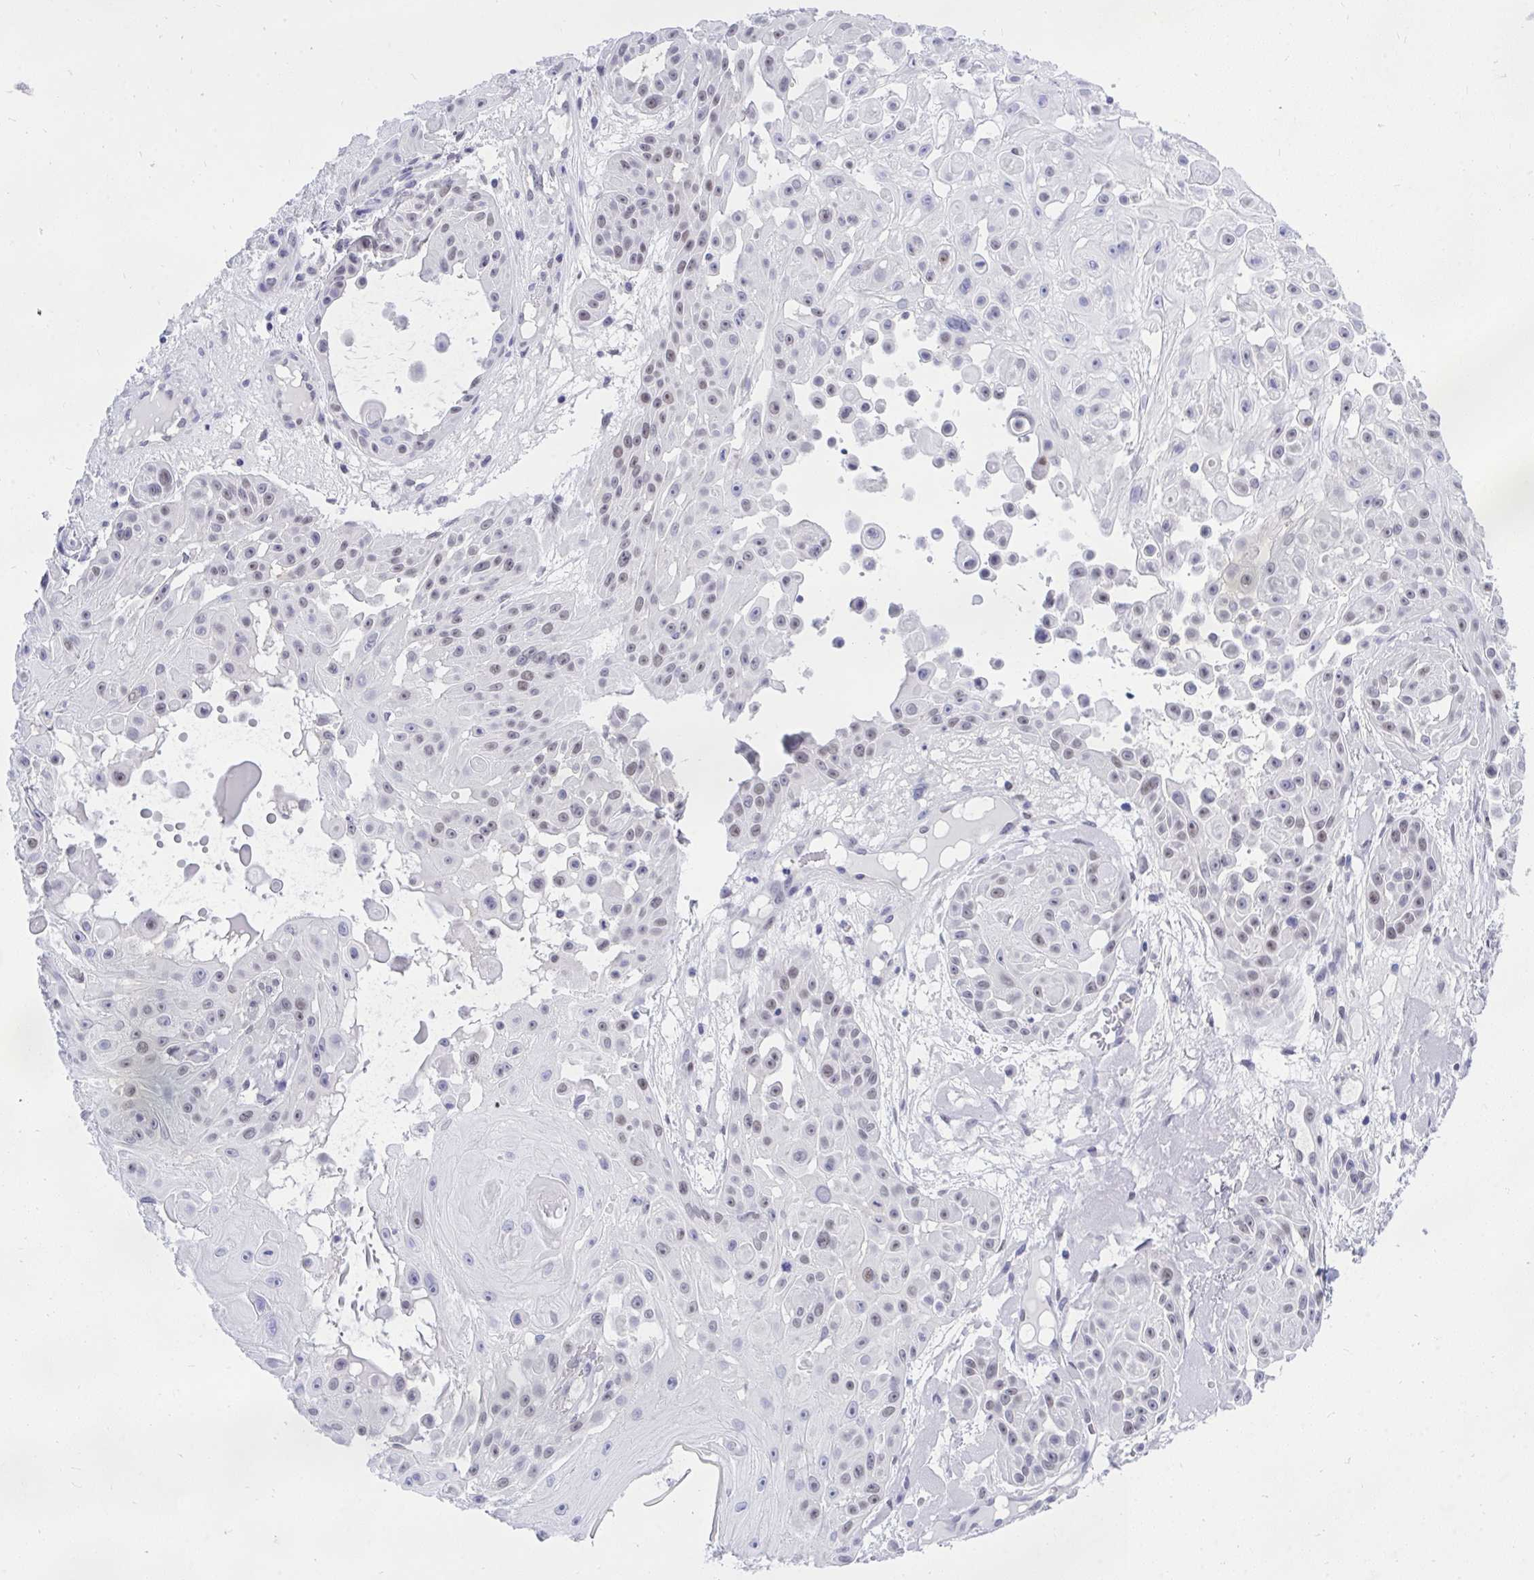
{"staining": {"intensity": "weak", "quantity": "<25%", "location": "nuclear"}, "tissue": "skin cancer", "cell_type": "Tumor cells", "image_type": "cancer", "snomed": [{"axis": "morphology", "description": "Squamous cell carcinoma, NOS"}, {"axis": "topography", "description": "Skin"}], "caption": "Histopathology image shows no protein positivity in tumor cells of skin squamous cell carcinoma tissue.", "gene": "THOP1", "patient": {"sex": "male", "age": 91}}